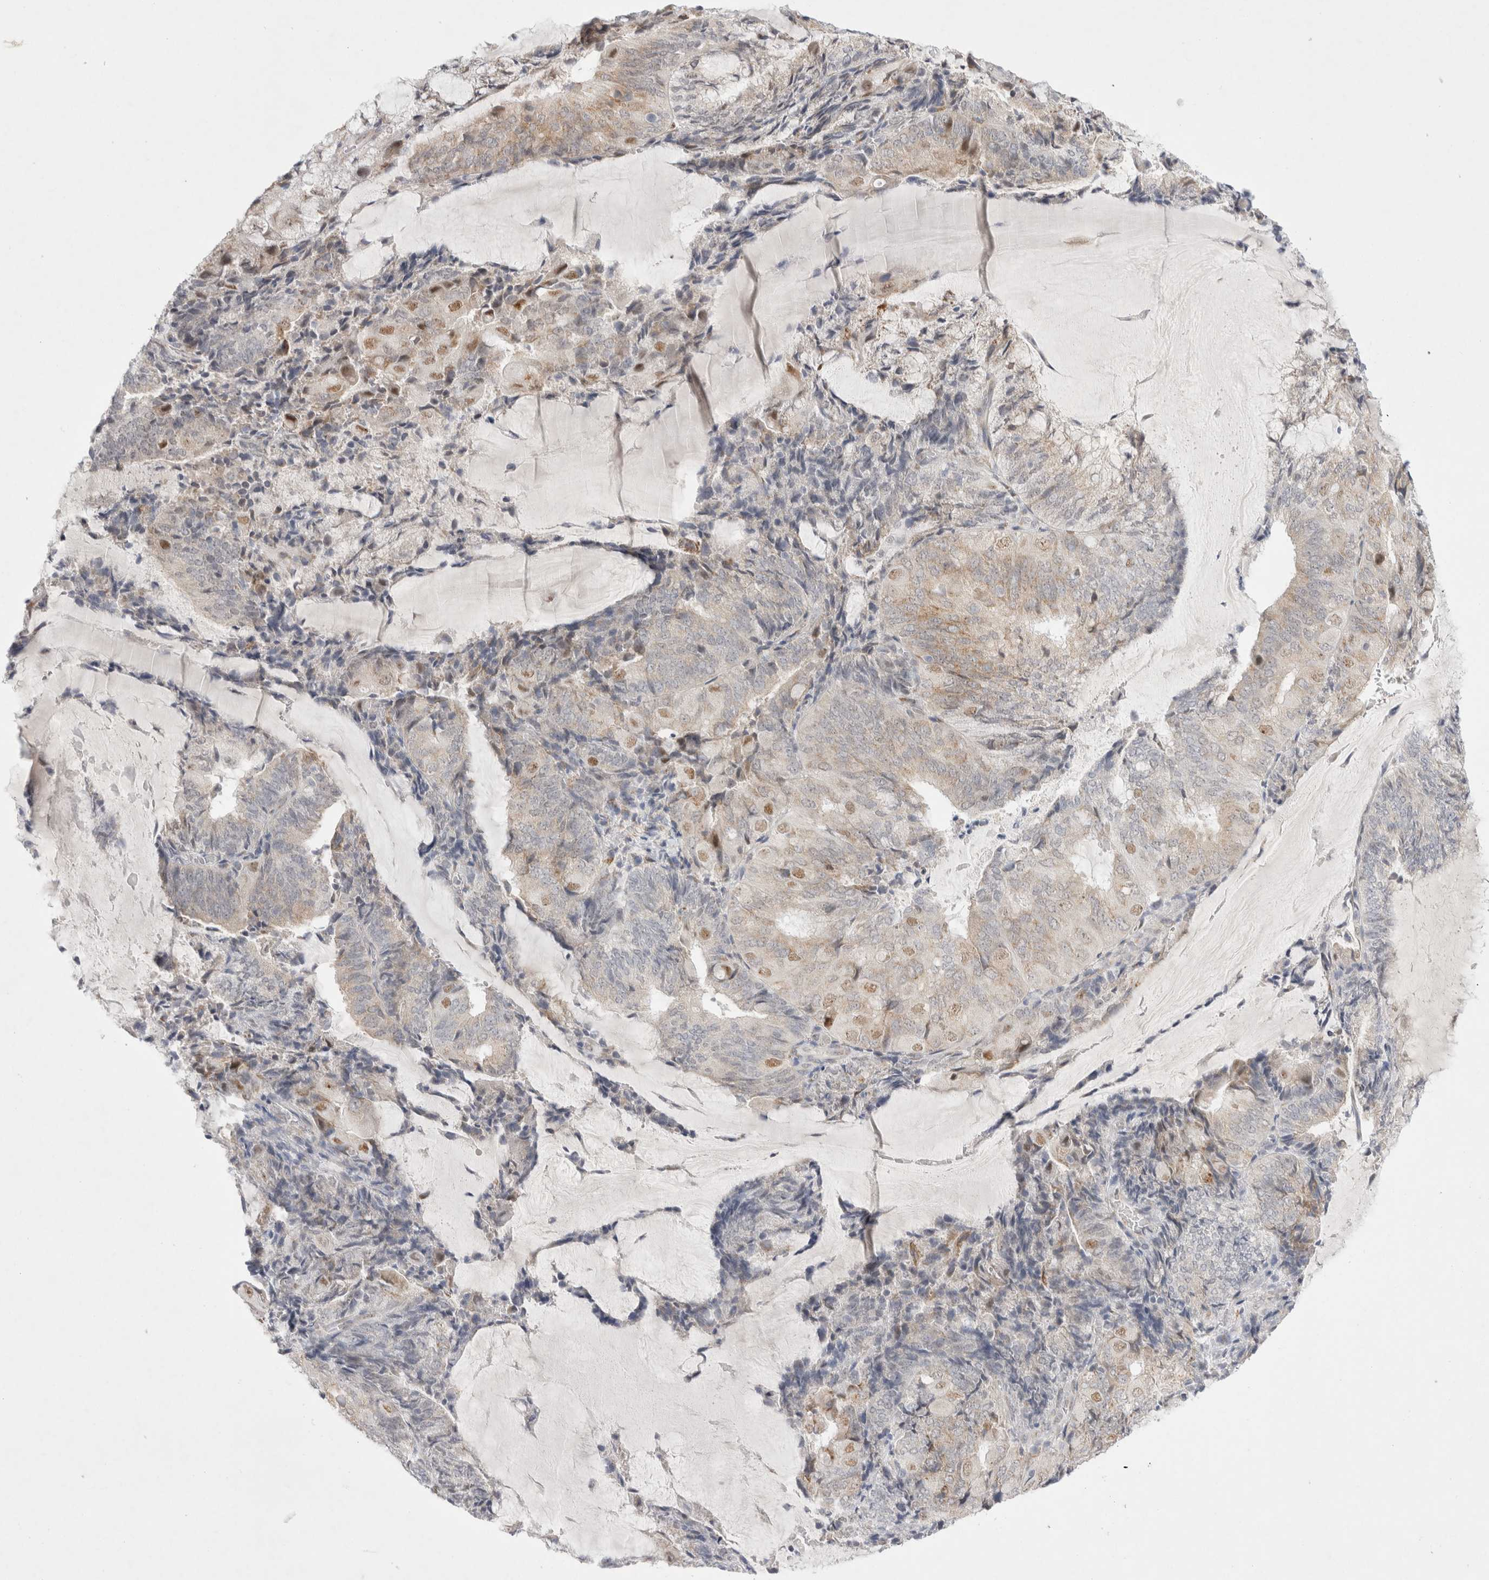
{"staining": {"intensity": "moderate", "quantity": "<25%", "location": "nuclear"}, "tissue": "endometrial cancer", "cell_type": "Tumor cells", "image_type": "cancer", "snomed": [{"axis": "morphology", "description": "Adenocarcinoma, NOS"}, {"axis": "topography", "description": "Endometrium"}], "caption": "Immunohistochemical staining of endometrial cancer exhibits low levels of moderate nuclear positivity in approximately <25% of tumor cells. (DAB IHC, brown staining for protein, blue staining for nuclei).", "gene": "TRMT1L", "patient": {"sex": "female", "age": 81}}